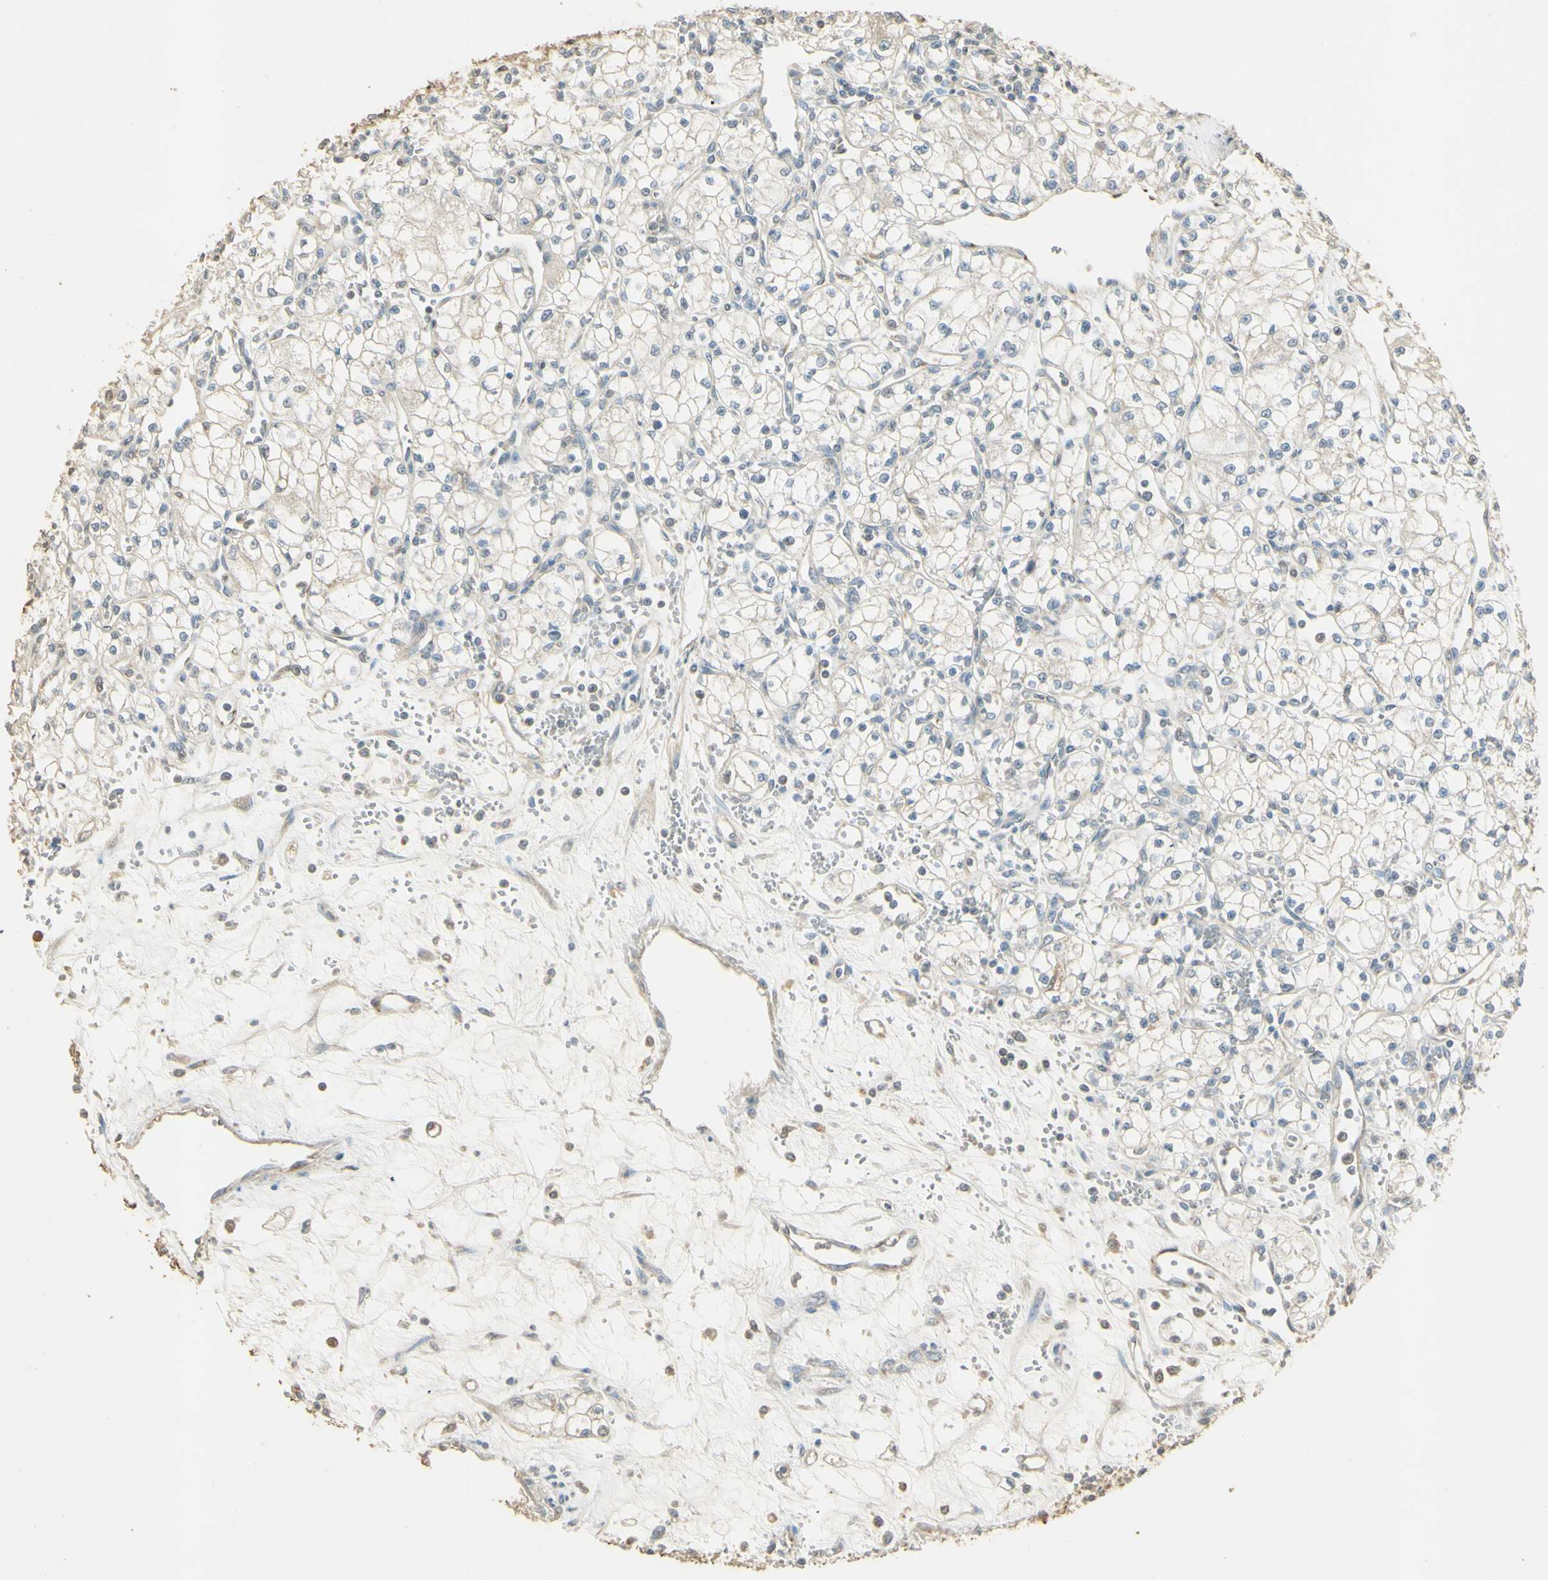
{"staining": {"intensity": "negative", "quantity": "none", "location": "none"}, "tissue": "renal cancer", "cell_type": "Tumor cells", "image_type": "cancer", "snomed": [{"axis": "morphology", "description": "Normal tissue, NOS"}, {"axis": "morphology", "description": "Adenocarcinoma, NOS"}, {"axis": "topography", "description": "Kidney"}], "caption": "DAB (3,3'-diaminobenzidine) immunohistochemical staining of human renal cancer demonstrates no significant positivity in tumor cells.", "gene": "UXS1", "patient": {"sex": "male", "age": 59}}